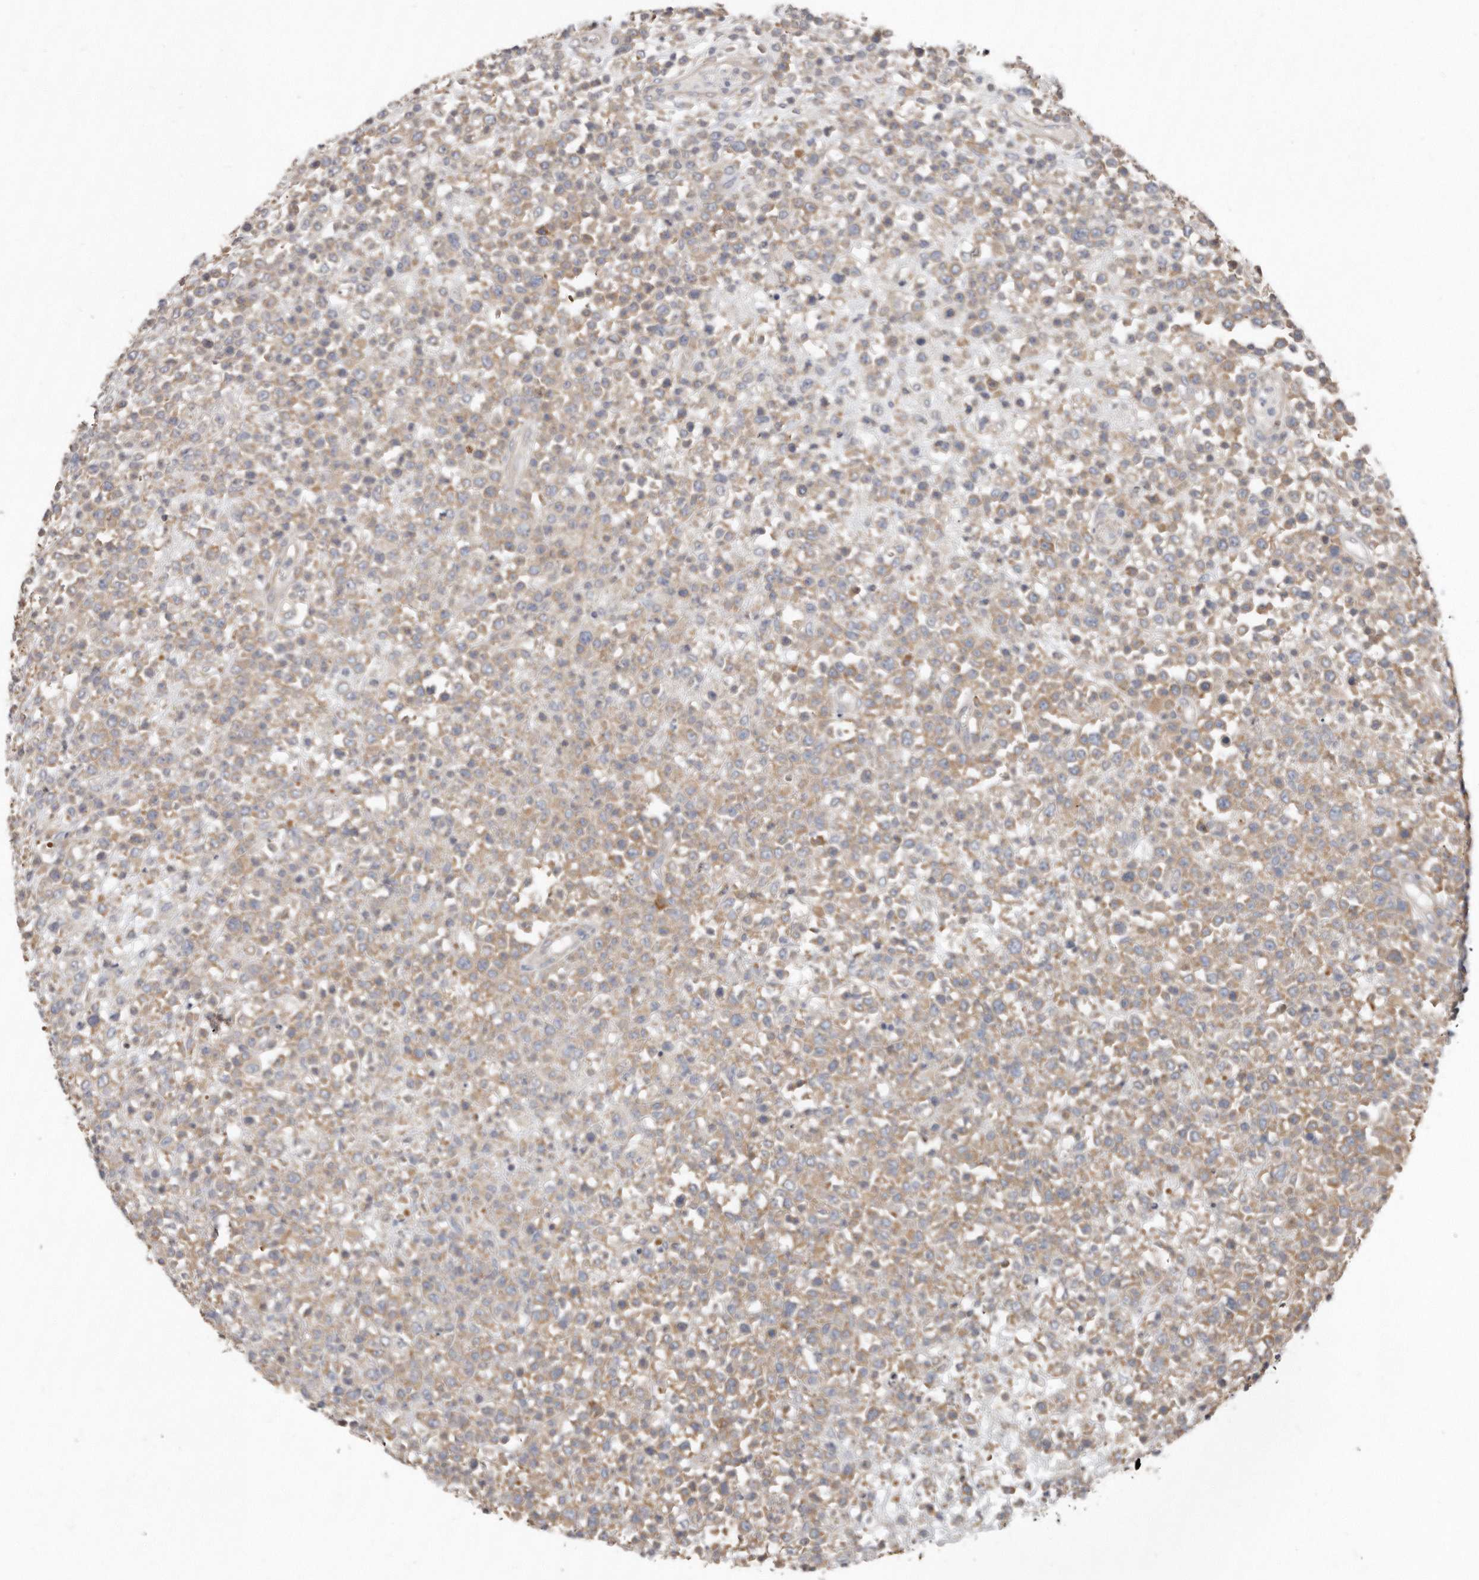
{"staining": {"intensity": "weak", "quantity": ">75%", "location": "cytoplasmic/membranous"}, "tissue": "lymphoma", "cell_type": "Tumor cells", "image_type": "cancer", "snomed": [{"axis": "morphology", "description": "Malignant lymphoma, non-Hodgkin's type, High grade"}, {"axis": "topography", "description": "Colon"}], "caption": "Immunohistochemistry staining of high-grade malignant lymphoma, non-Hodgkin's type, which demonstrates low levels of weak cytoplasmic/membranous staining in approximately >75% of tumor cells indicating weak cytoplasmic/membranous protein positivity. The staining was performed using DAB (brown) for protein detection and nuclei were counterstained in hematoxylin (blue).", "gene": "AKNAD1", "patient": {"sex": "female", "age": 53}}